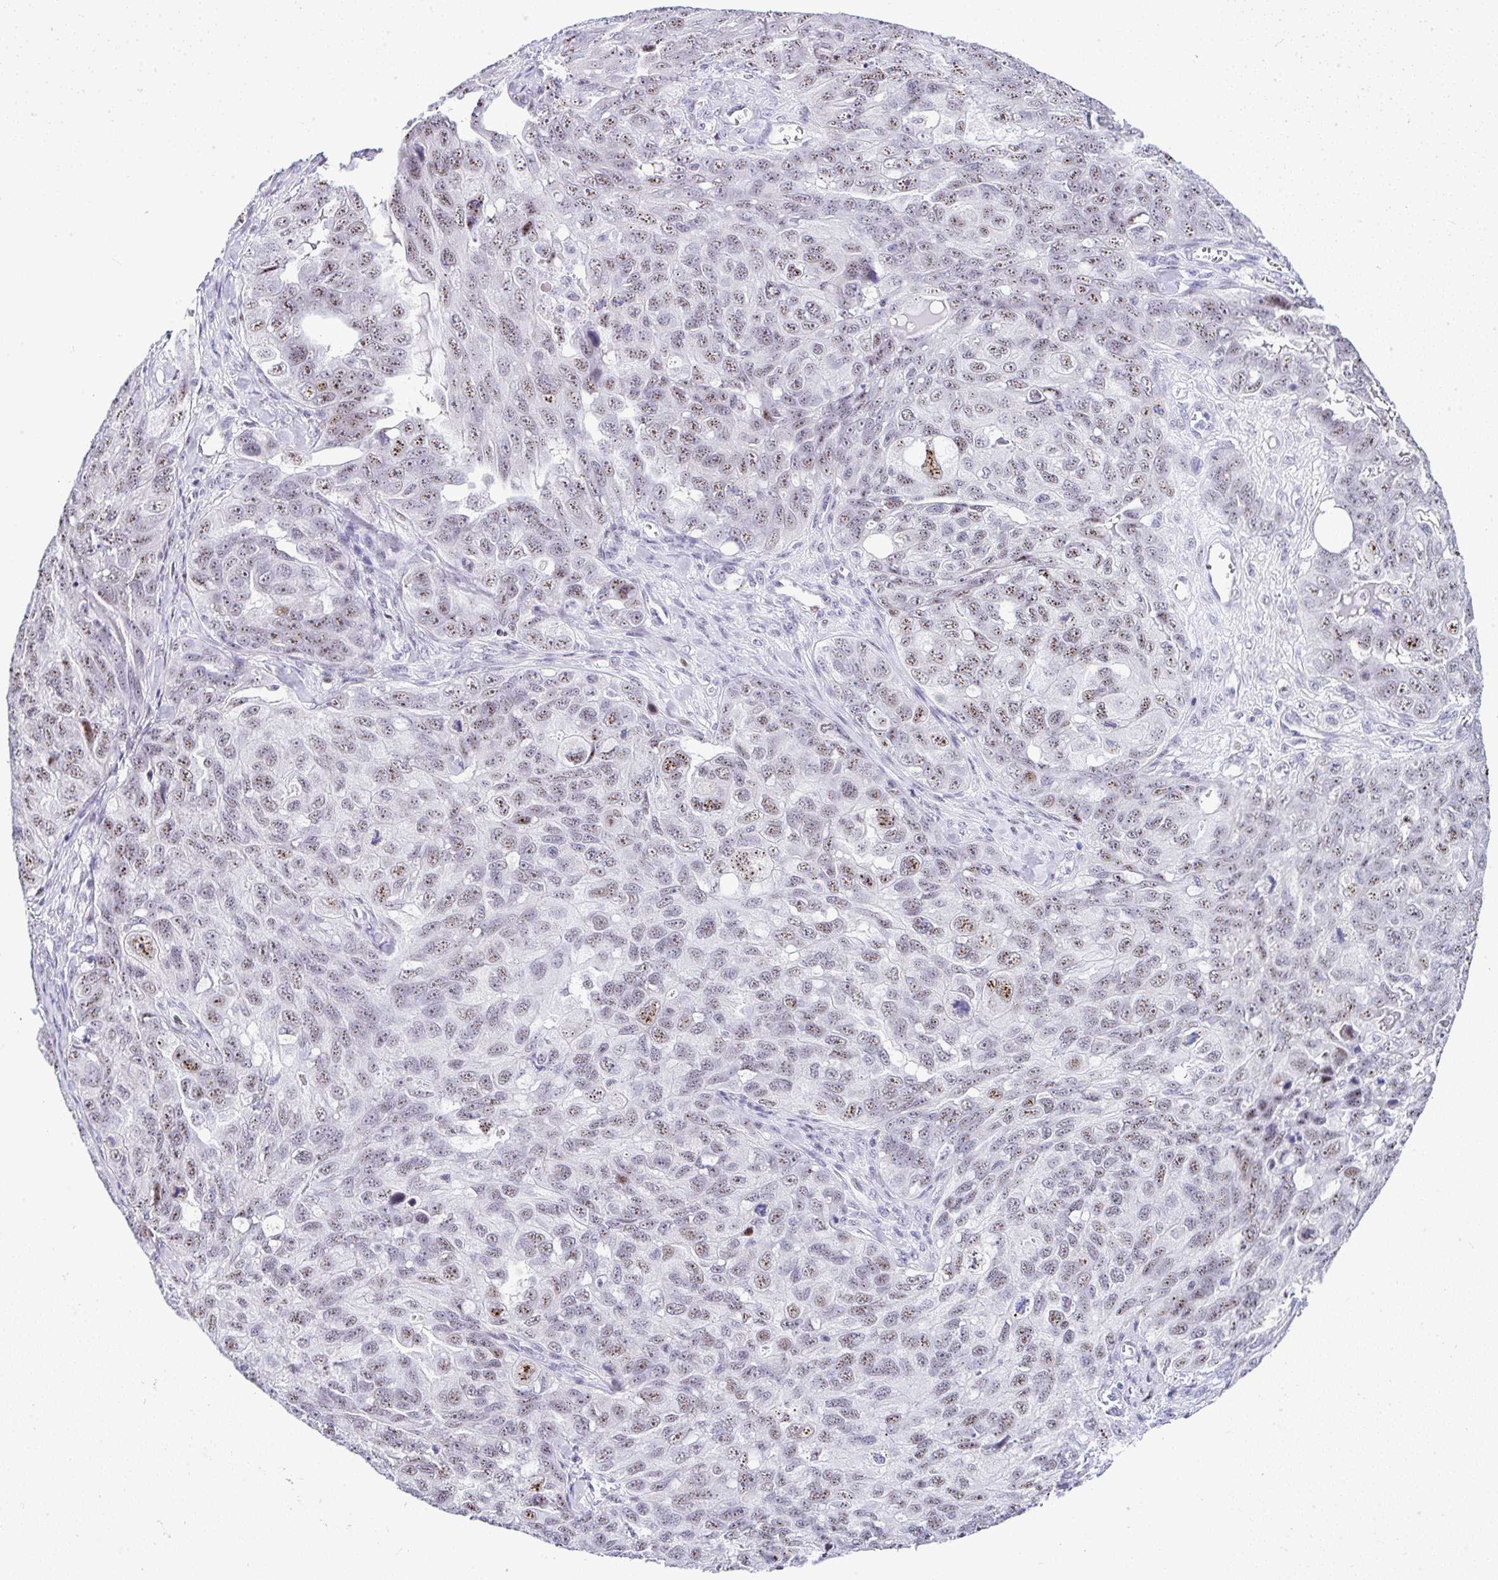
{"staining": {"intensity": "moderate", "quantity": "25%-75%", "location": "nuclear"}, "tissue": "ovarian cancer", "cell_type": "Tumor cells", "image_type": "cancer", "snomed": [{"axis": "morphology", "description": "Carcinoma, endometroid"}, {"axis": "topography", "description": "Ovary"}], "caption": "Protein staining shows moderate nuclear expression in approximately 25%-75% of tumor cells in ovarian cancer (endometroid carcinoma).", "gene": "NR1D2", "patient": {"sex": "female", "age": 70}}